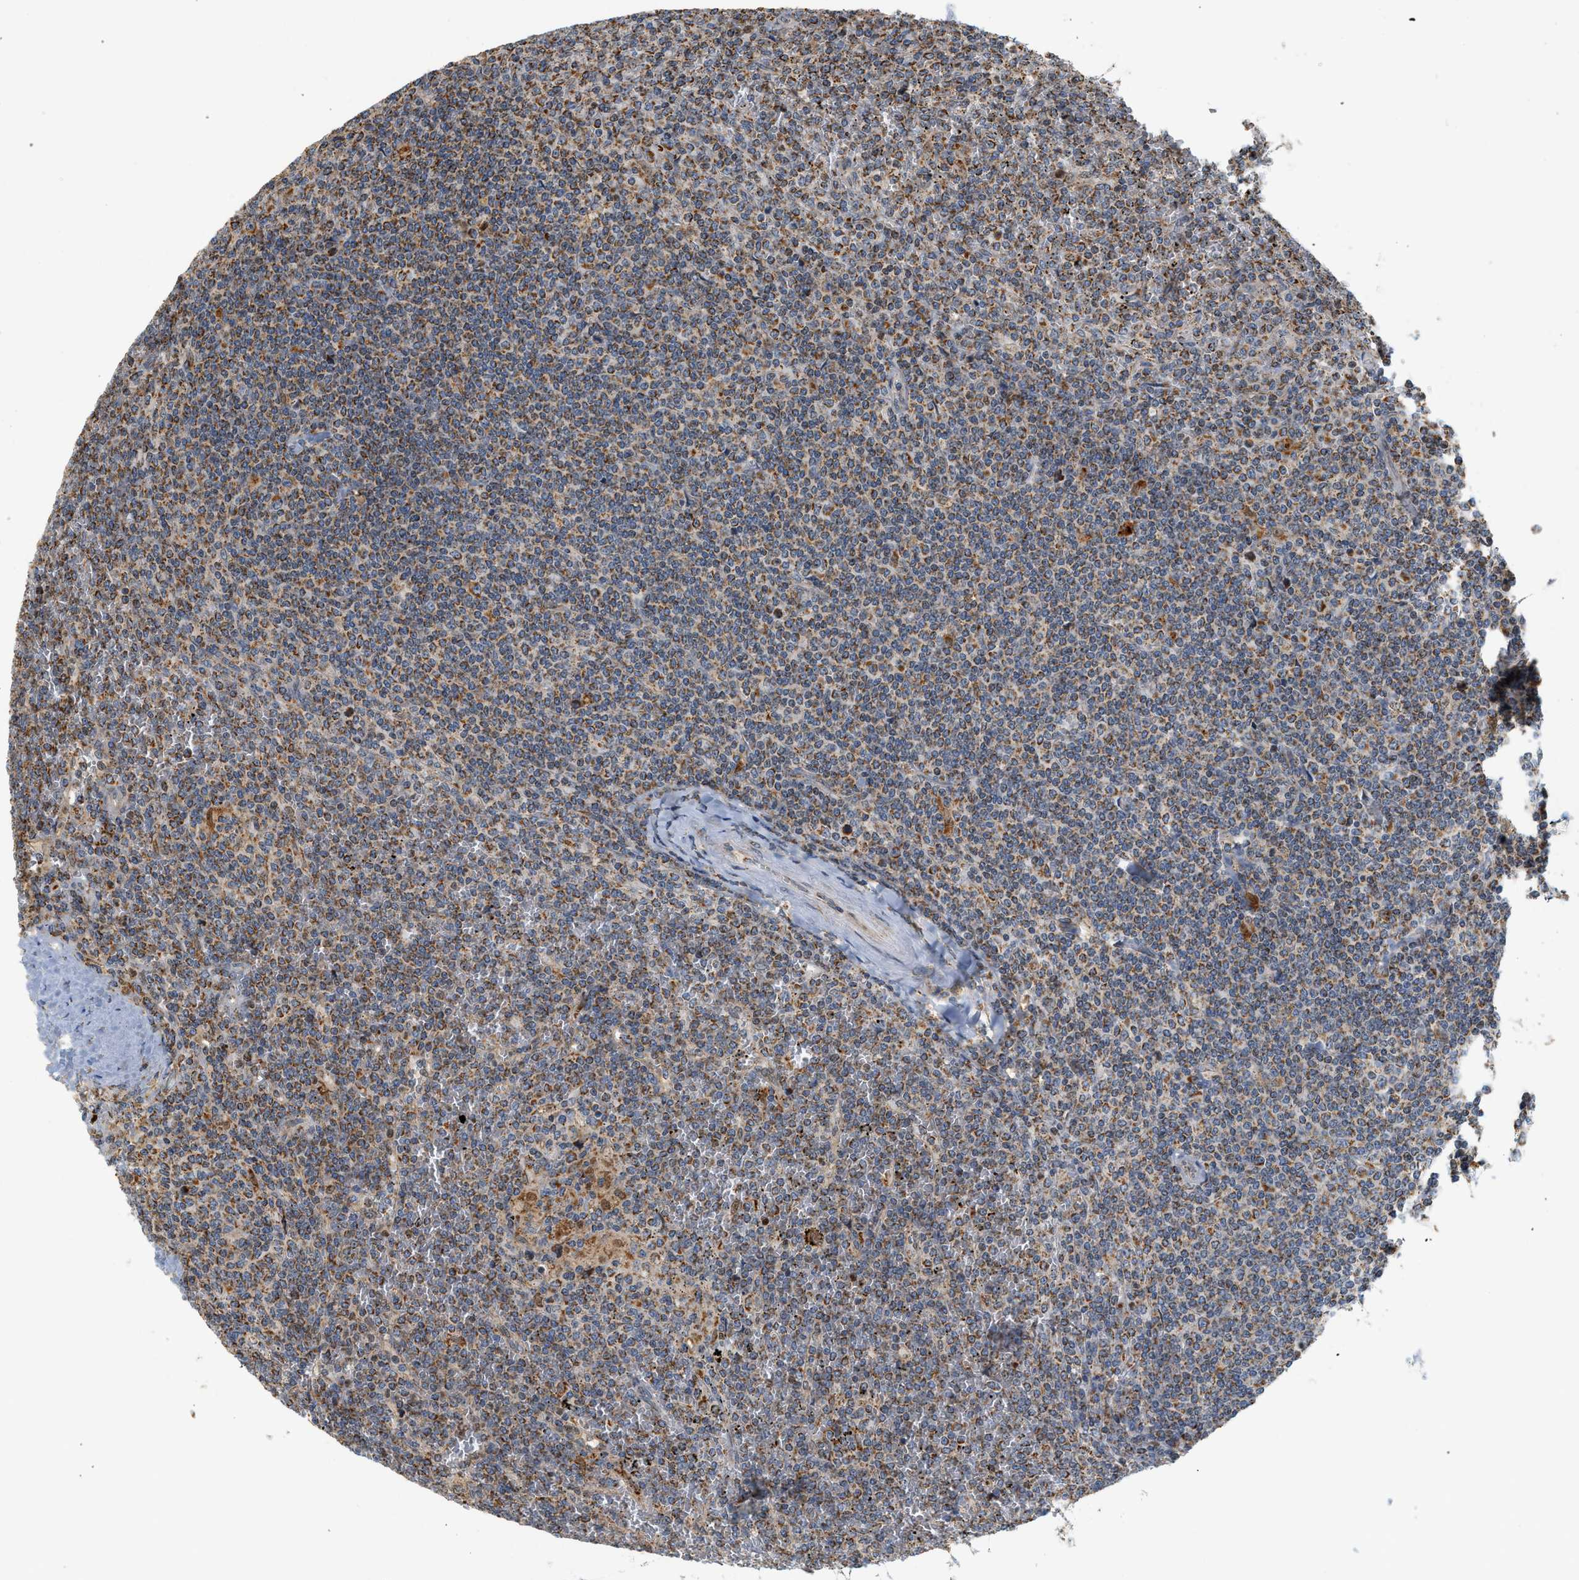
{"staining": {"intensity": "moderate", "quantity": "25%-75%", "location": "cytoplasmic/membranous"}, "tissue": "lymphoma", "cell_type": "Tumor cells", "image_type": "cancer", "snomed": [{"axis": "morphology", "description": "Malignant lymphoma, non-Hodgkin's type, Low grade"}, {"axis": "topography", "description": "Spleen"}], "caption": "Brown immunohistochemical staining in human low-grade malignant lymphoma, non-Hodgkin's type displays moderate cytoplasmic/membranous staining in approximately 25%-75% of tumor cells.", "gene": "MCU", "patient": {"sex": "female", "age": 19}}